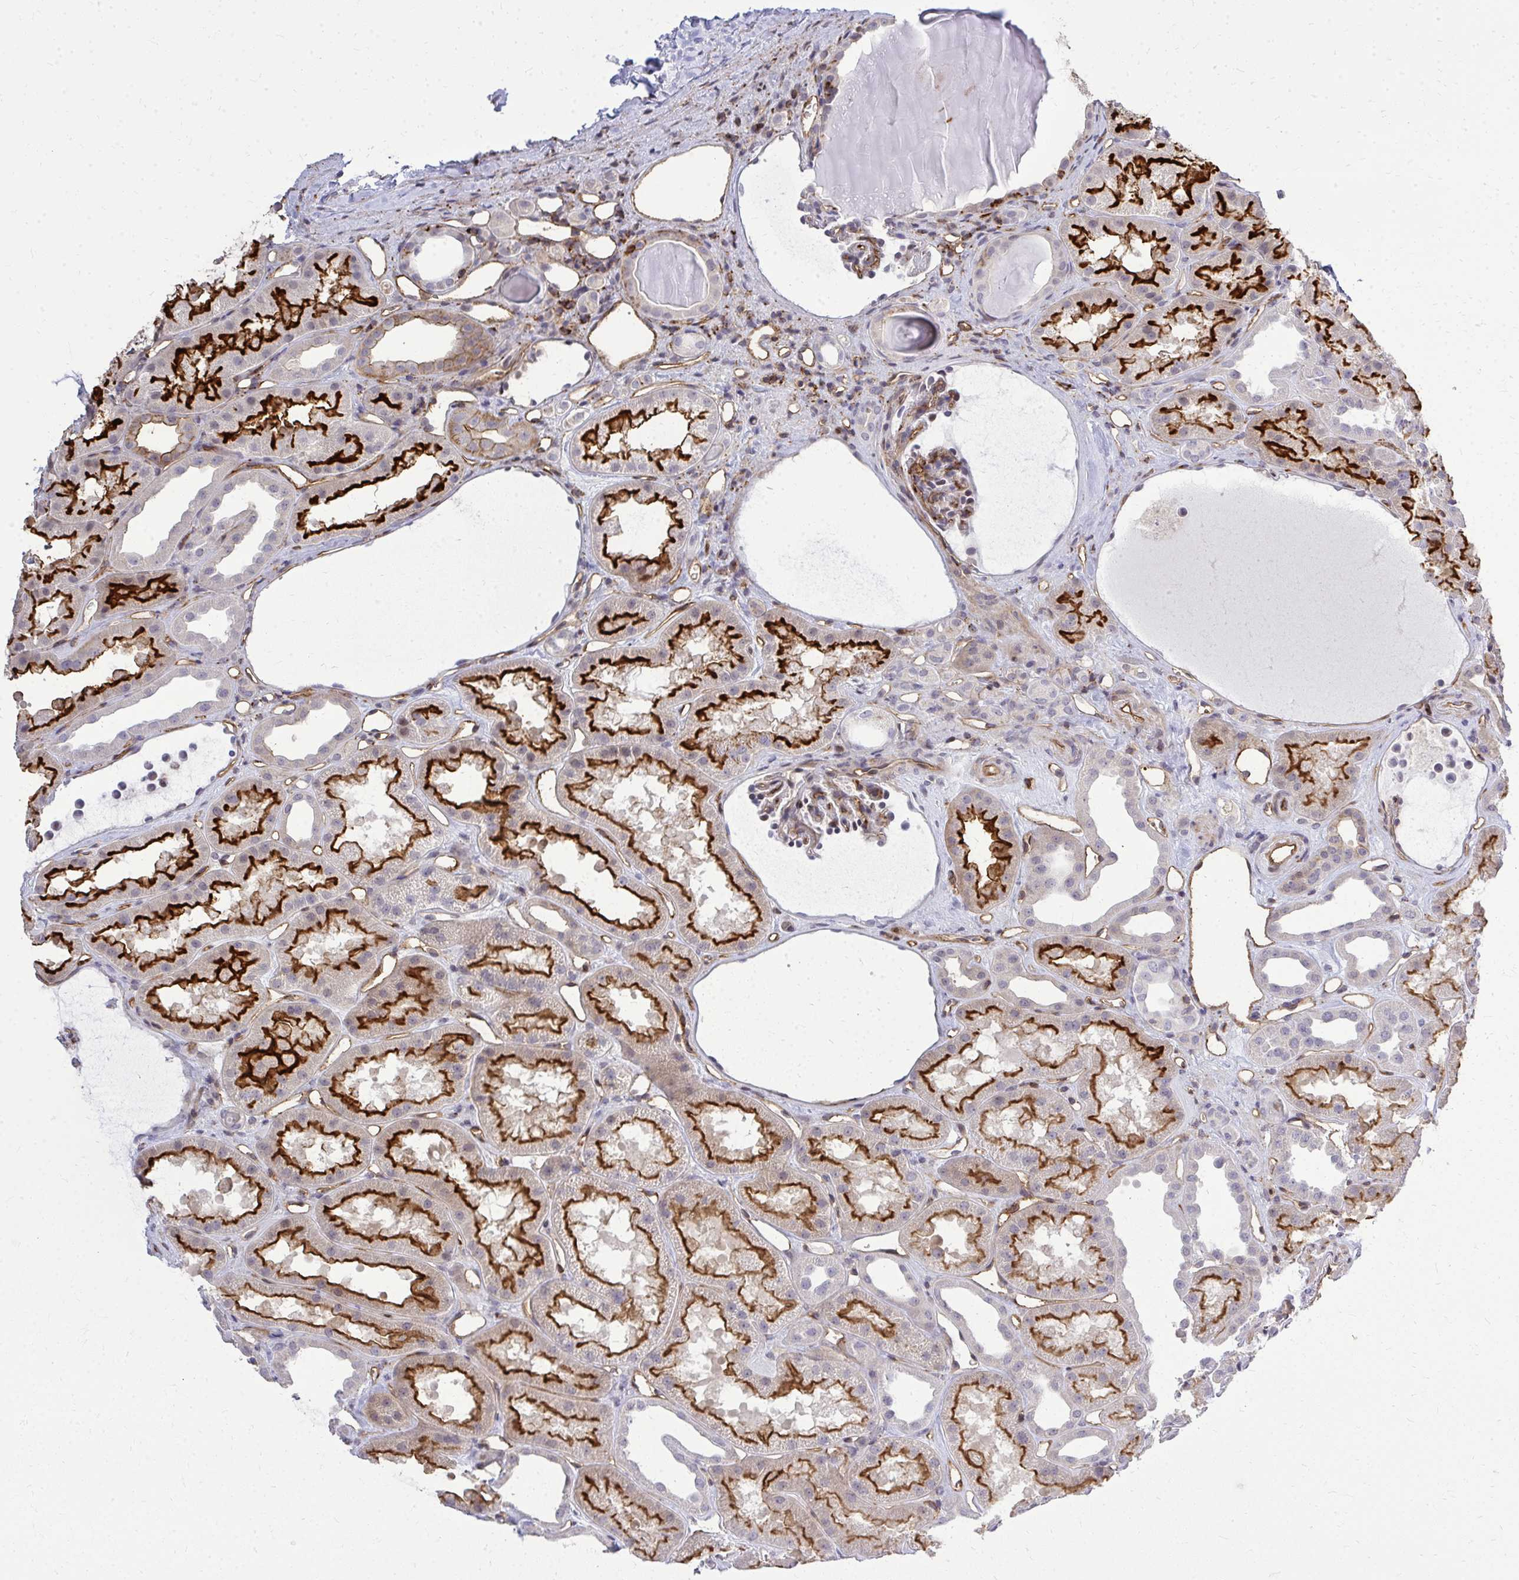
{"staining": {"intensity": "moderate", "quantity": "25%-75%", "location": "cytoplasmic/membranous"}, "tissue": "kidney", "cell_type": "Cells in glomeruli", "image_type": "normal", "snomed": [{"axis": "morphology", "description": "Normal tissue, NOS"}, {"axis": "topography", "description": "Kidney"}], "caption": "Cells in glomeruli display medium levels of moderate cytoplasmic/membranous expression in approximately 25%-75% of cells in unremarkable kidney.", "gene": "FOXN3", "patient": {"sex": "male", "age": 61}}